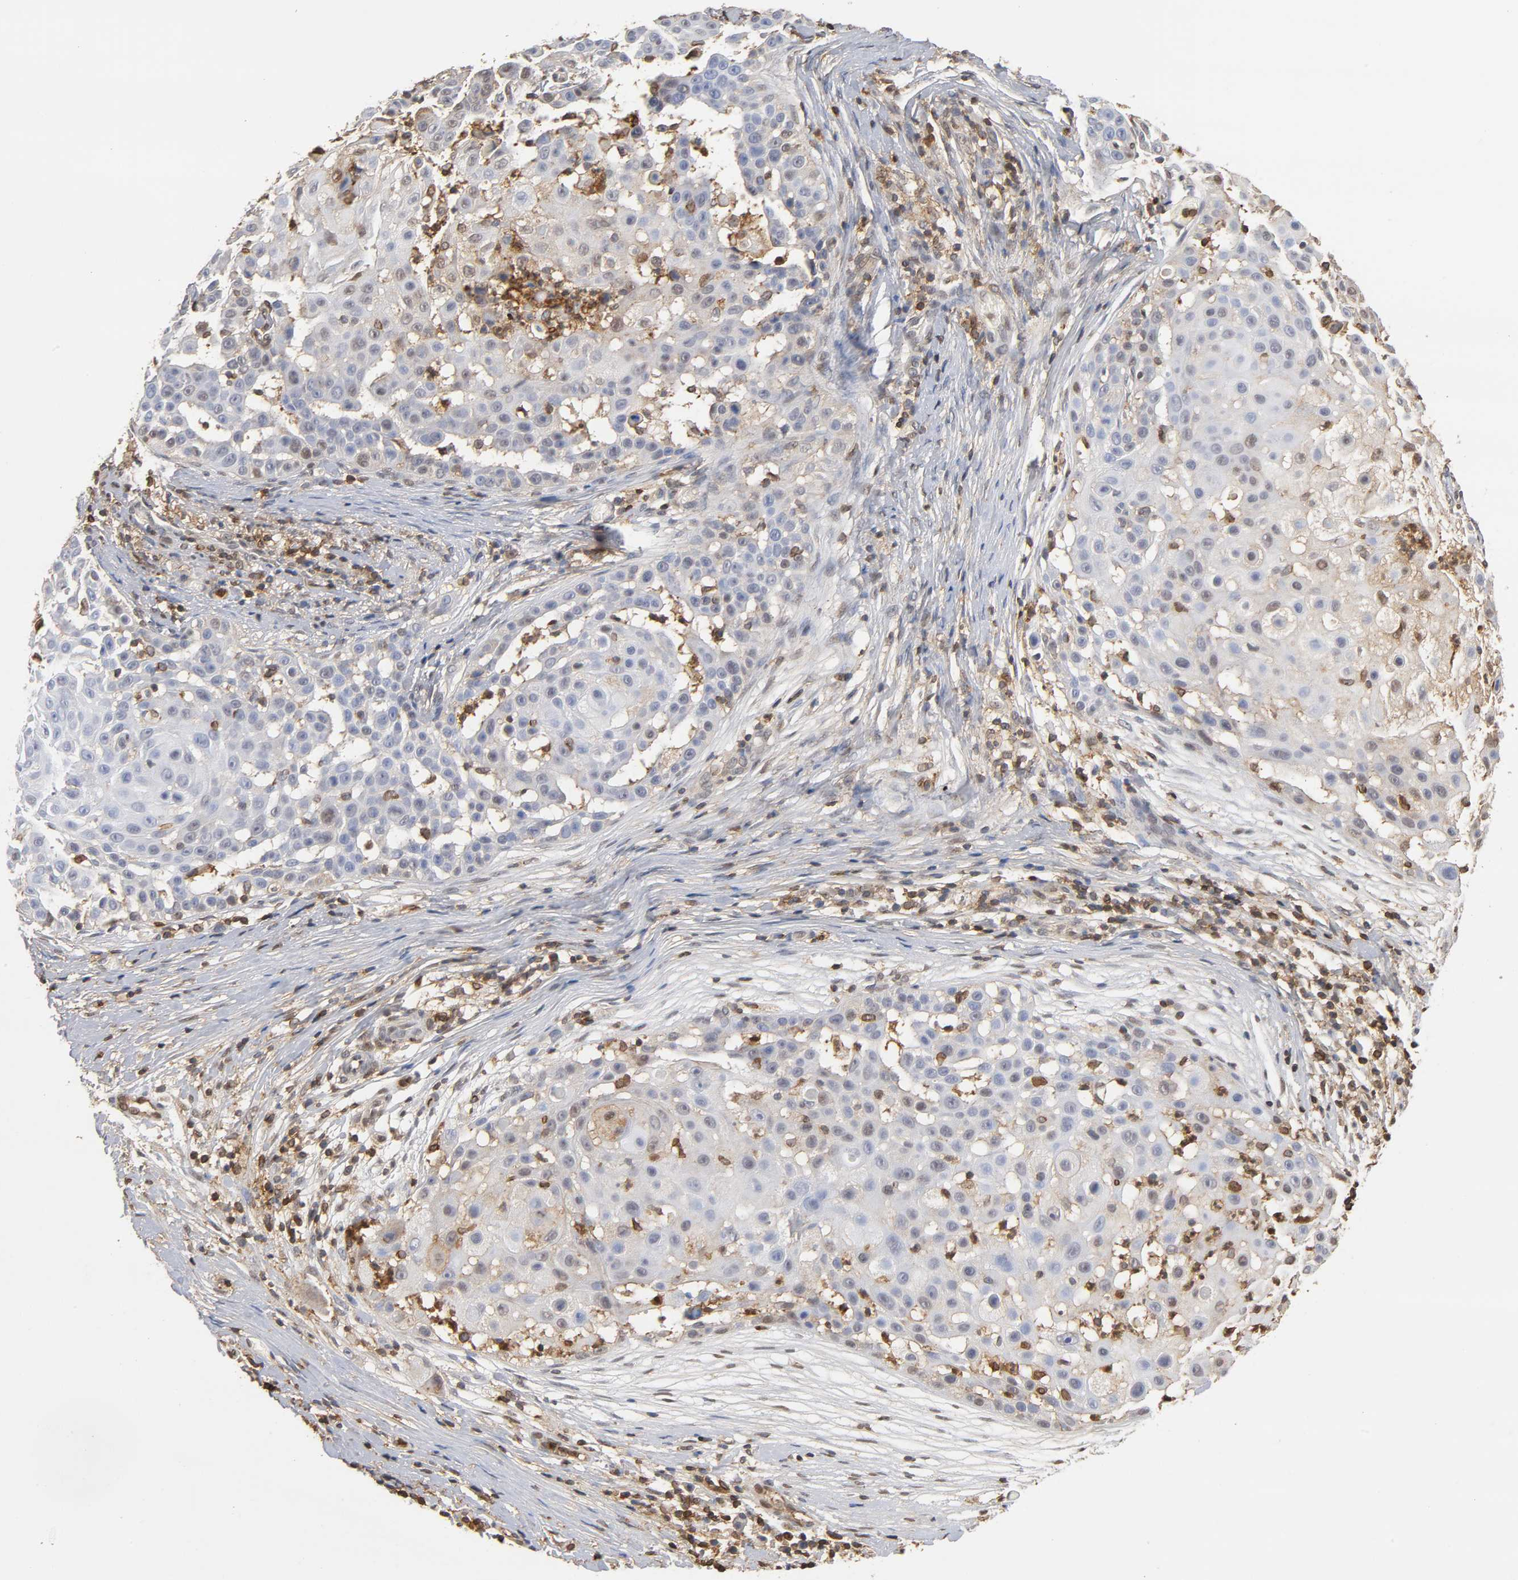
{"staining": {"intensity": "weak", "quantity": "<25%", "location": "cytoplasmic/membranous"}, "tissue": "skin cancer", "cell_type": "Tumor cells", "image_type": "cancer", "snomed": [{"axis": "morphology", "description": "Squamous cell carcinoma, NOS"}, {"axis": "topography", "description": "Skin"}], "caption": "DAB (3,3'-diaminobenzidine) immunohistochemical staining of squamous cell carcinoma (skin) shows no significant staining in tumor cells. The staining was performed using DAB to visualize the protein expression in brown, while the nuclei were stained in blue with hematoxylin (Magnification: 20x).", "gene": "ANXA11", "patient": {"sex": "female", "age": 57}}